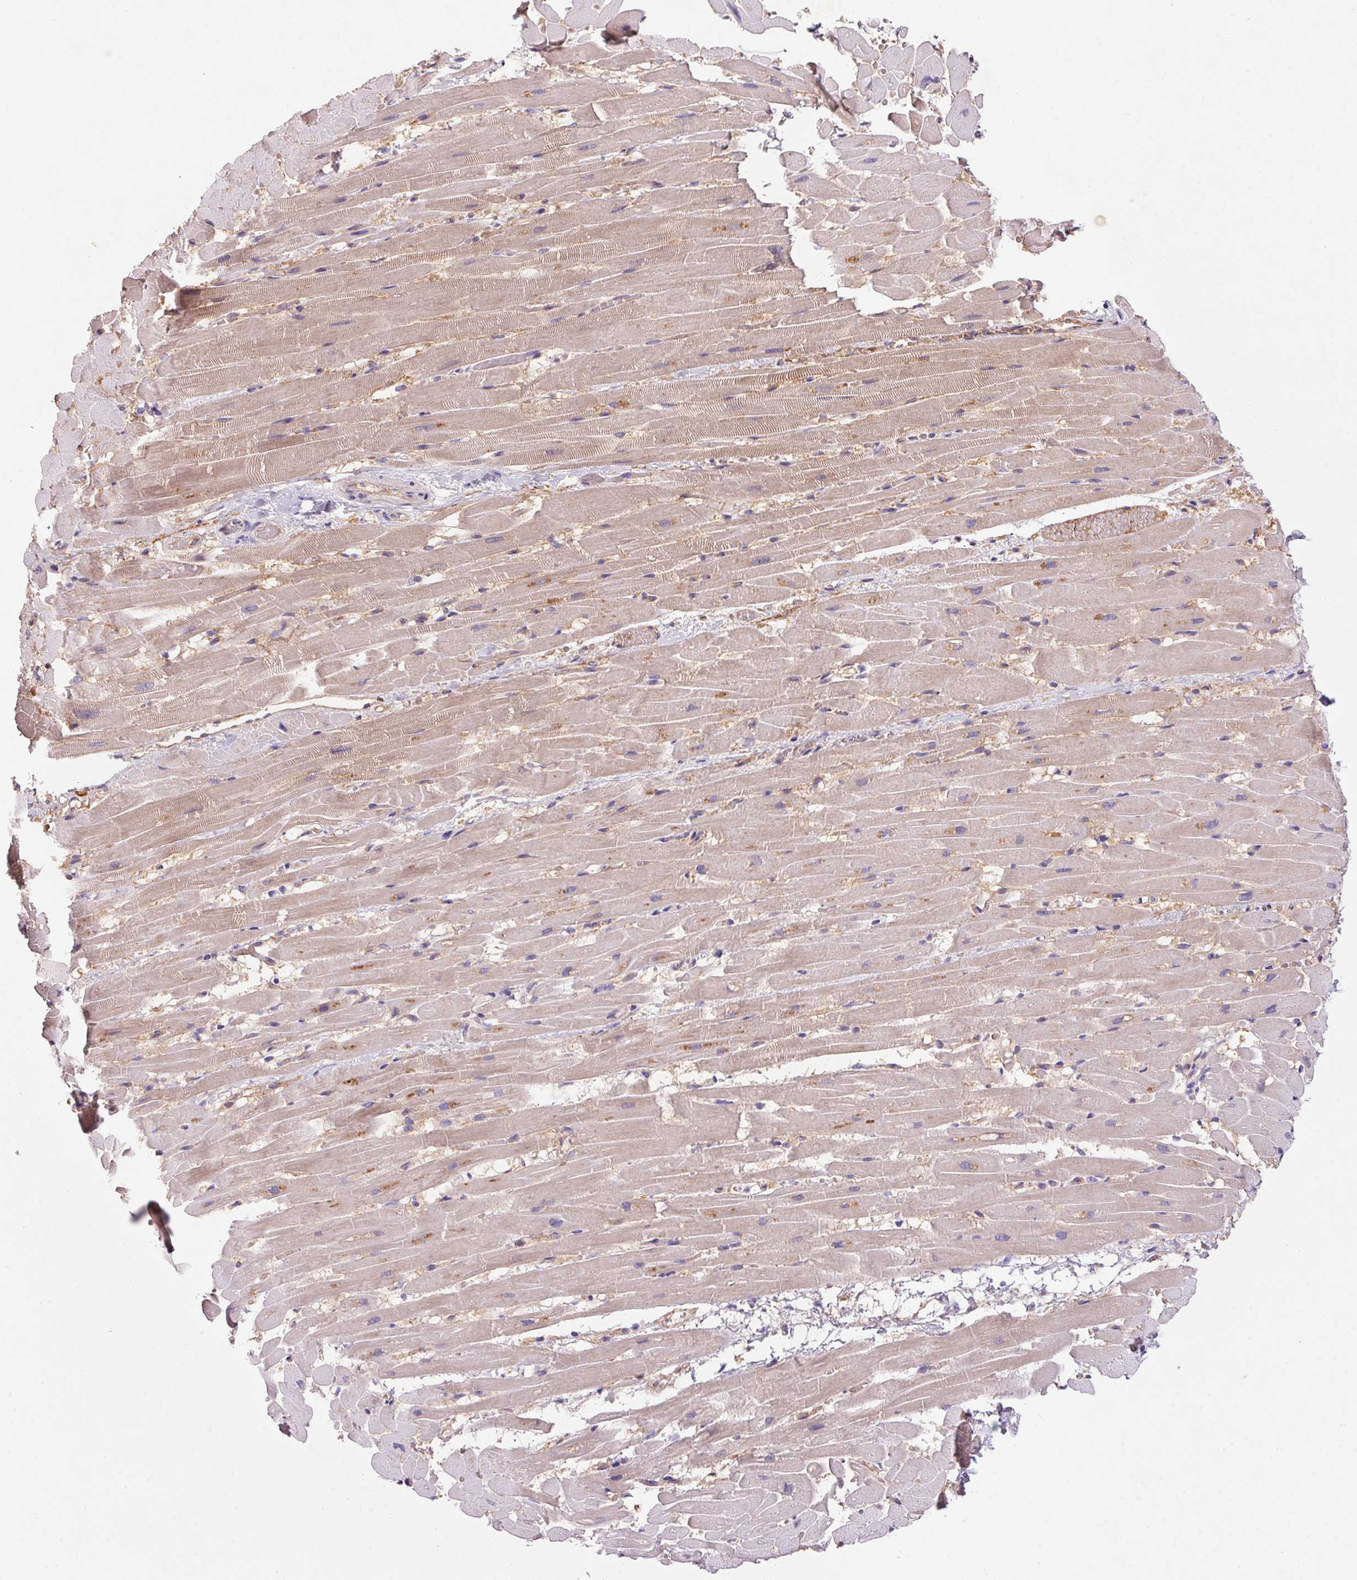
{"staining": {"intensity": "weak", "quantity": "25%-75%", "location": "cytoplasmic/membranous"}, "tissue": "heart muscle", "cell_type": "Cardiomyocytes", "image_type": "normal", "snomed": [{"axis": "morphology", "description": "Normal tissue, NOS"}, {"axis": "topography", "description": "Heart"}], "caption": "A micrograph of human heart muscle stained for a protein shows weak cytoplasmic/membranous brown staining in cardiomyocytes. (Brightfield microscopy of DAB IHC at high magnification).", "gene": "APOC4", "patient": {"sex": "male", "age": 37}}